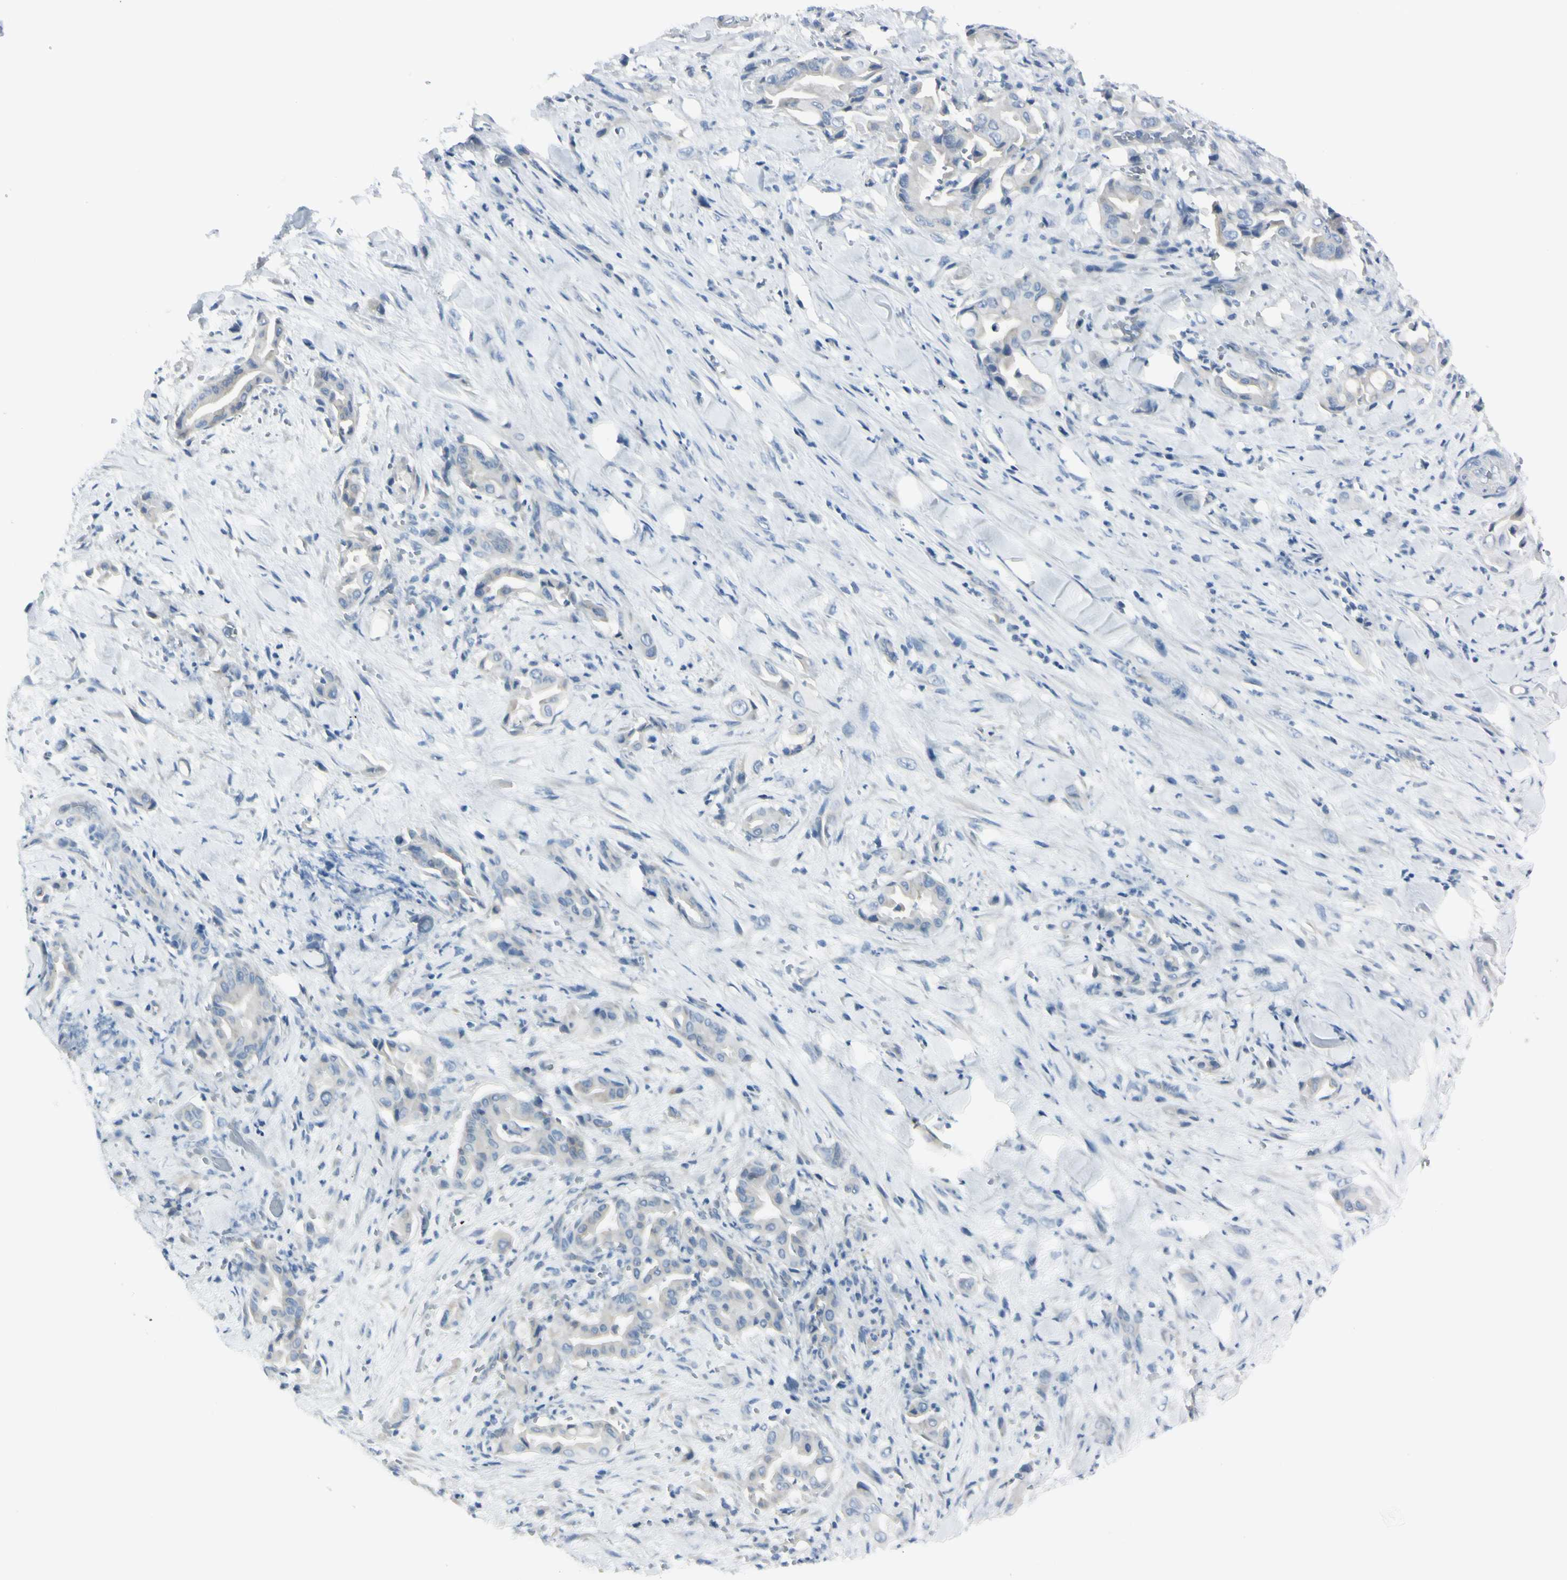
{"staining": {"intensity": "weak", "quantity": "<25%", "location": "cytoplasmic/membranous"}, "tissue": "liver cancer", "cell_type": "Tumor cells", "image_type": "cancer", "snomed": [{"axis": "morphology", "description": "Cholangiocarcinoma"}, {"axis": "topography", "description": "Liver"}], "caption": "High power microscopy photomicrograph of an IHC photomicrograph of liver cancer, revealing no significant expression in tumor cells. (Stains: DAB immunohistochemistry with hematoxylin counter stain, Microscopy: brightfield microscopy at high magnification).", "gene": "ASB9", "patient": {"sex": "female", "age": 68}}